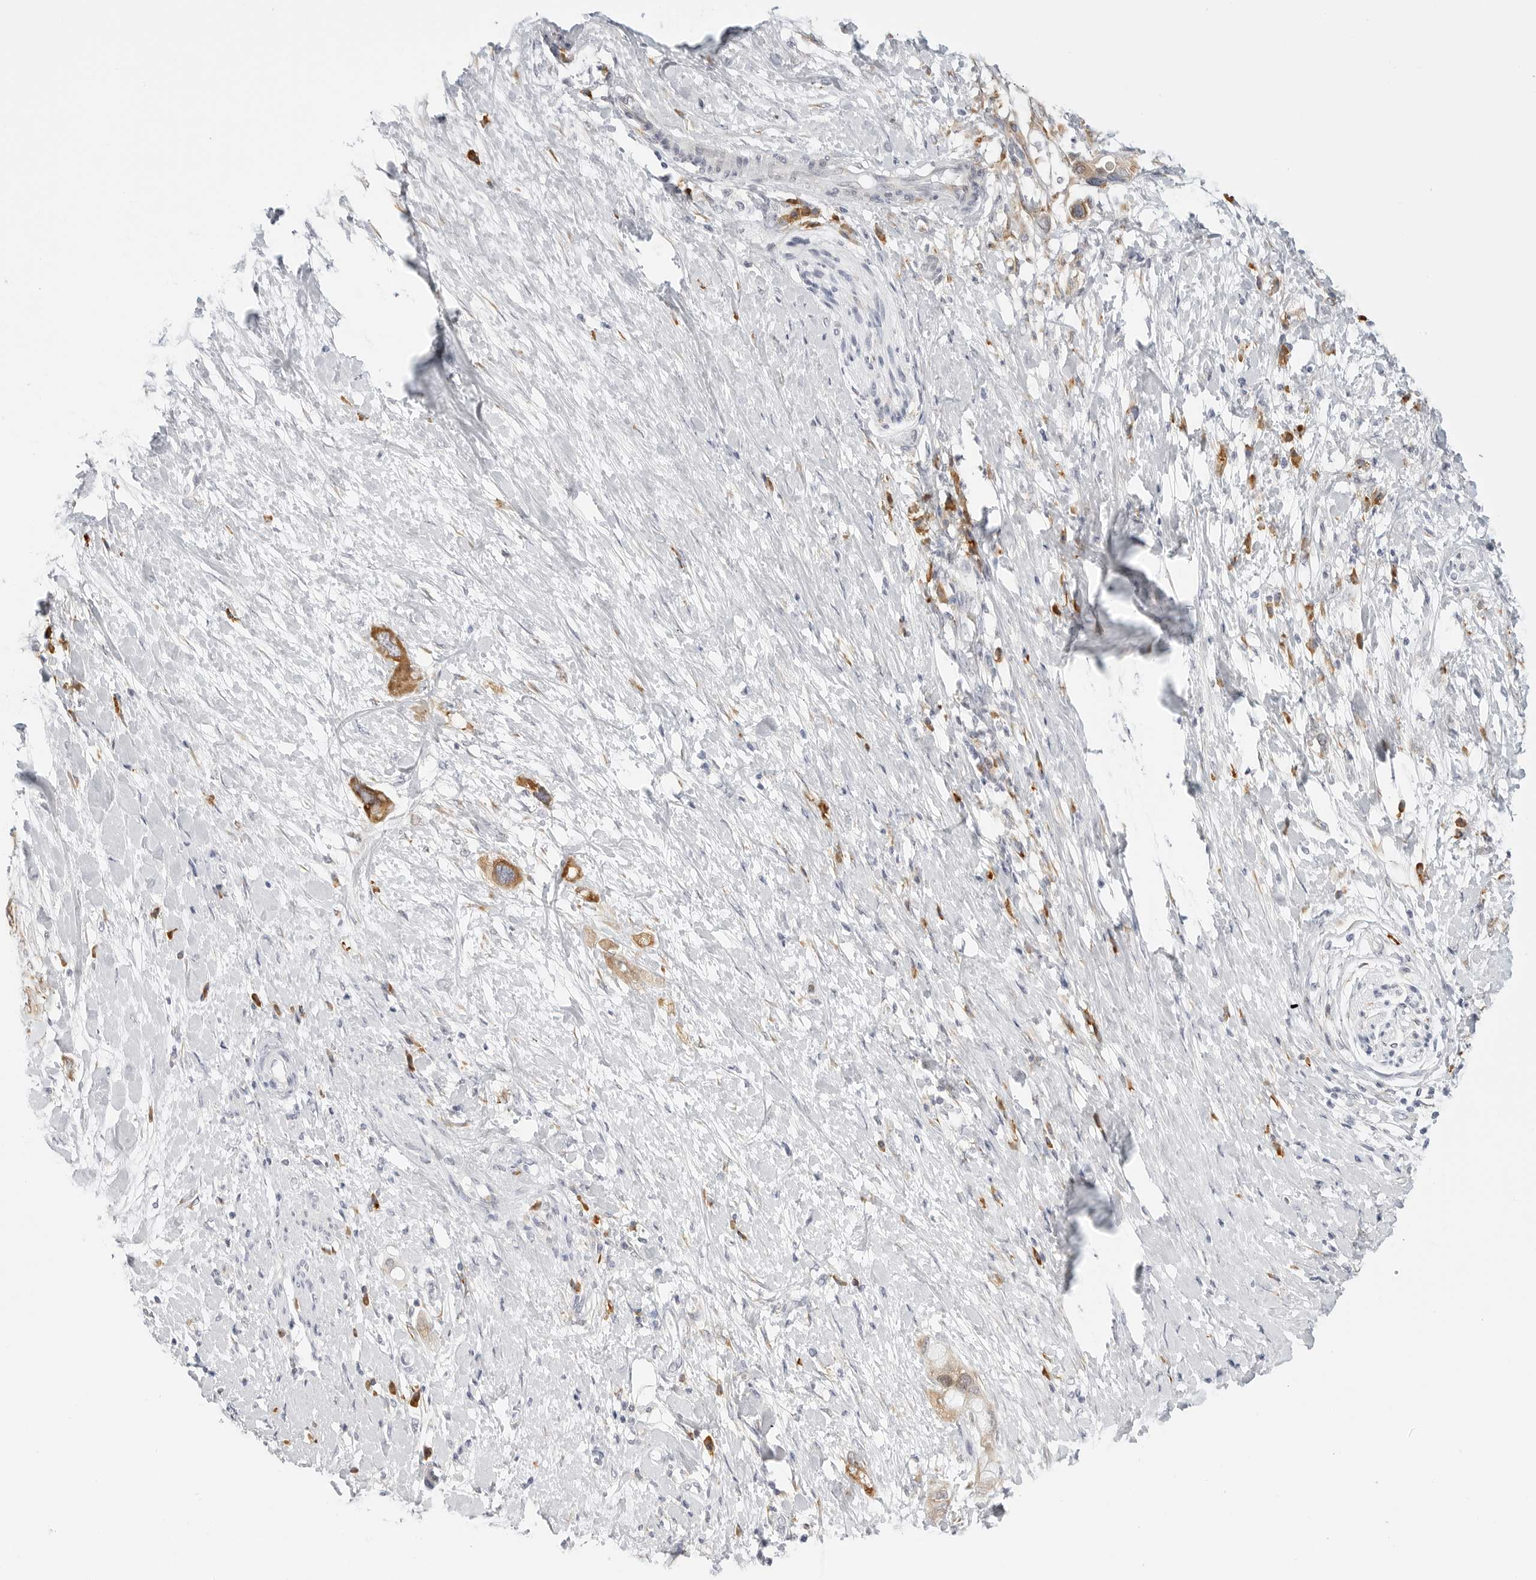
{"staining": {"intensity": "moderate", "quantity": "25%-75%", "location": "cytoplasmic/membranous"}, "tissue": "pancreatic cancer", "cell_type": "Tumor cells", "image_type": "cancer", "snomed": [{"axis": "morphology", "description": "Adenocarcinoma, NOS"}, {"axis": "topography", "description": "Pancreas"}], "caption": "Pancreatic adenocarcinoma stained for a protein displays moderate cytoplasmic/membranous positivity in tumor cells. The protein is stained brown, and the nuclei are stained in blue (DAB IHC with brightfield microscopy, high magnification).", "gene": "THEM4", "patient": {"sex": "female", "age": 56}}